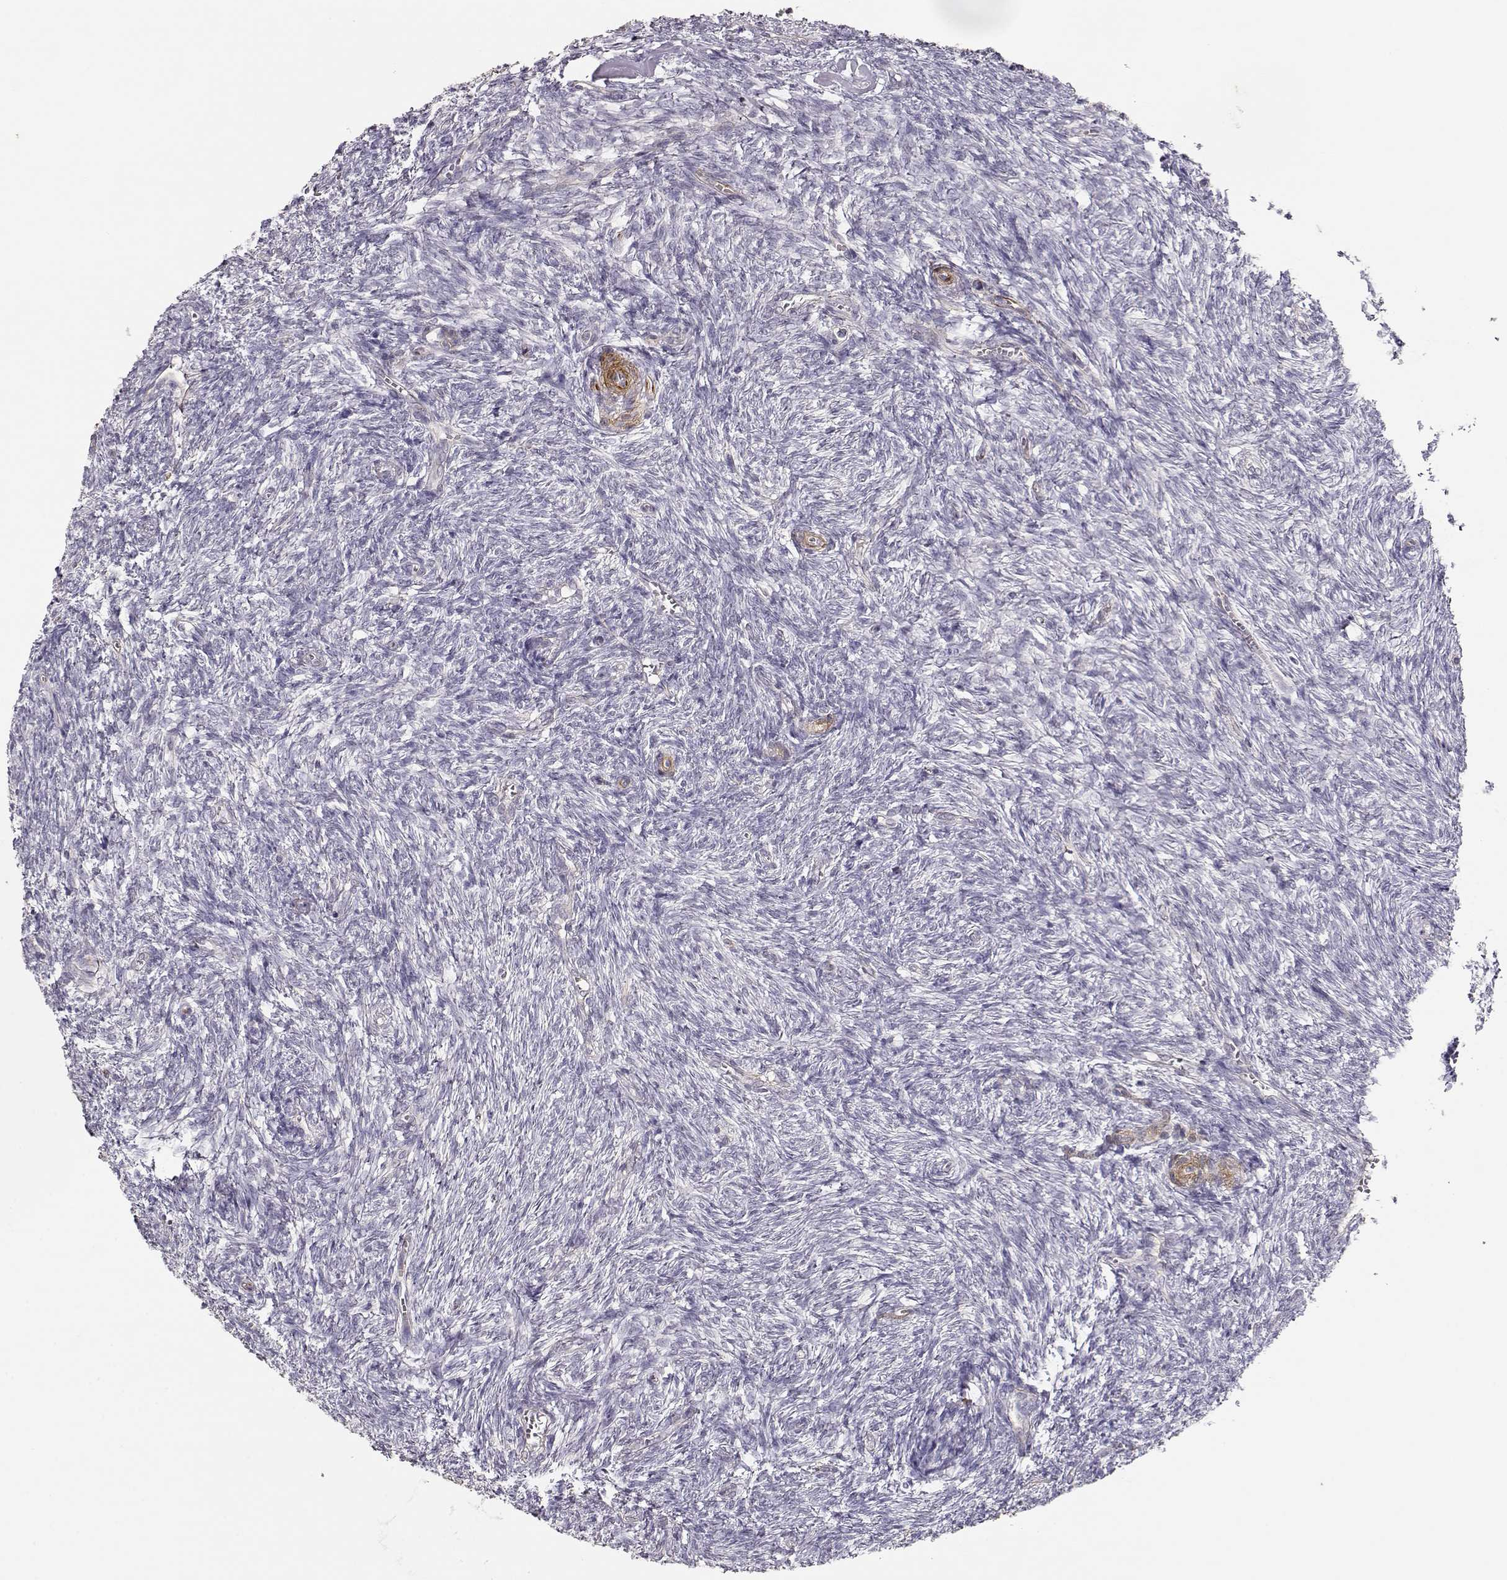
{"staining": {"intensity": "negative", "quantity": "none", "location": "none"}, "tissue": "ovary", "cell_type": "Follicle cells", "image_type": "normal", "snomed": [{"axis": "morphology", "description": "Normal tissue, NOS"}, {"axis": "topography", "description": "Ovary"}], "caption": "Ovary was stained to show a protein in brown. There is no significant expression in follicle cells. (DAB immunohistochemistry, high magnification).", "gene": "LAMA5", "patient": {"sex": "female", "age": 43}}